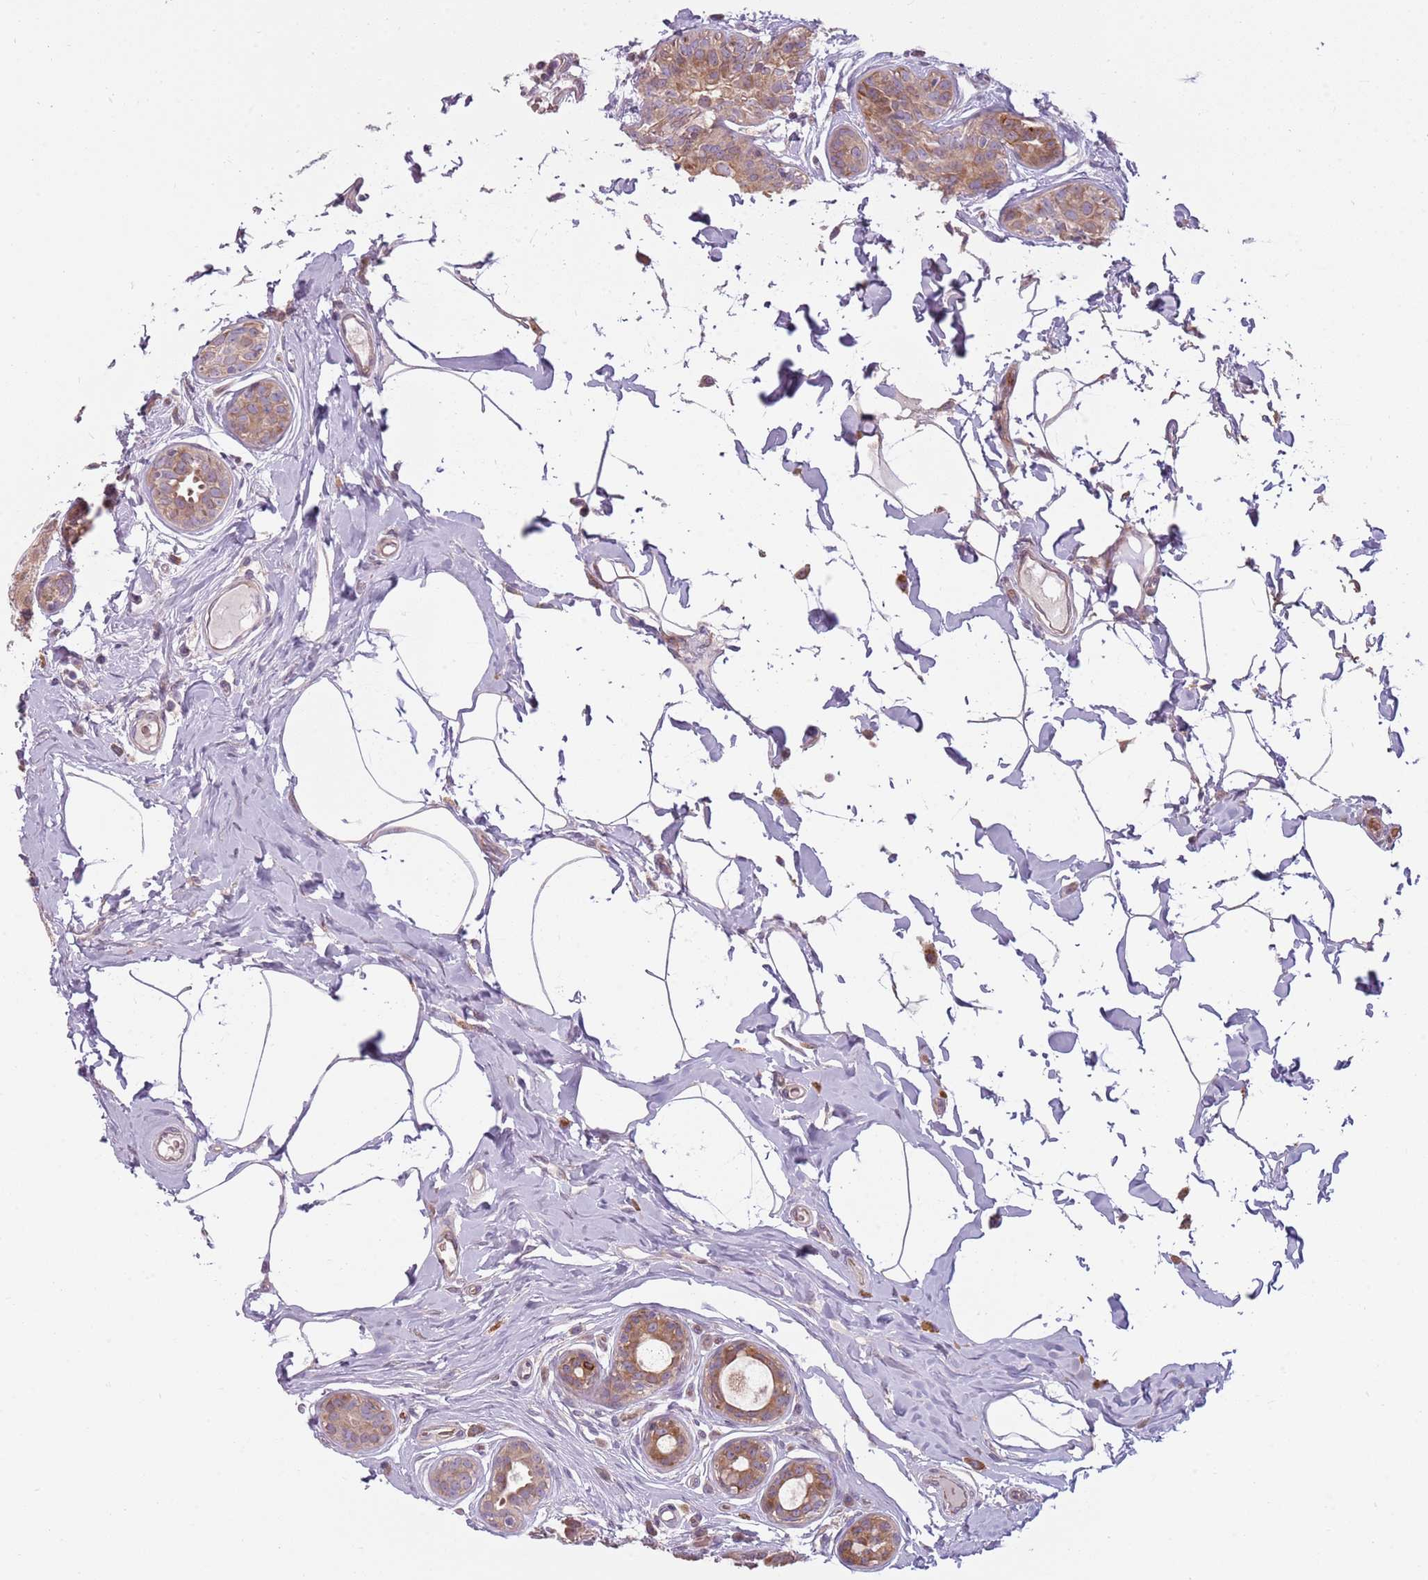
{"staining": {"intensity": "moderate", "quantity": ">75%", "location": "cytoplasmic/membranous"}, "tissue": "breast cancer", "cell_type": "Tumor cells", "image_type": "cancer", "snomed": [{"axis": "morphology", "description": "Duct carcinoma"}, {"axis": "topography", "description": "Breast"}], "caption": "Immunohistochemistry micrograph of neoplastic tissue: human invasive ductal carcinoma (breast) stained using immunohistochemistry shows medium levels of moderate protein expression localized specifically in the cytoplasmic/membranous of tumor cells, appearing as a cytoplasmic/membranous brown color.", "gene": "HSPA14", "patient": {"sex": "female", "age": 55}}